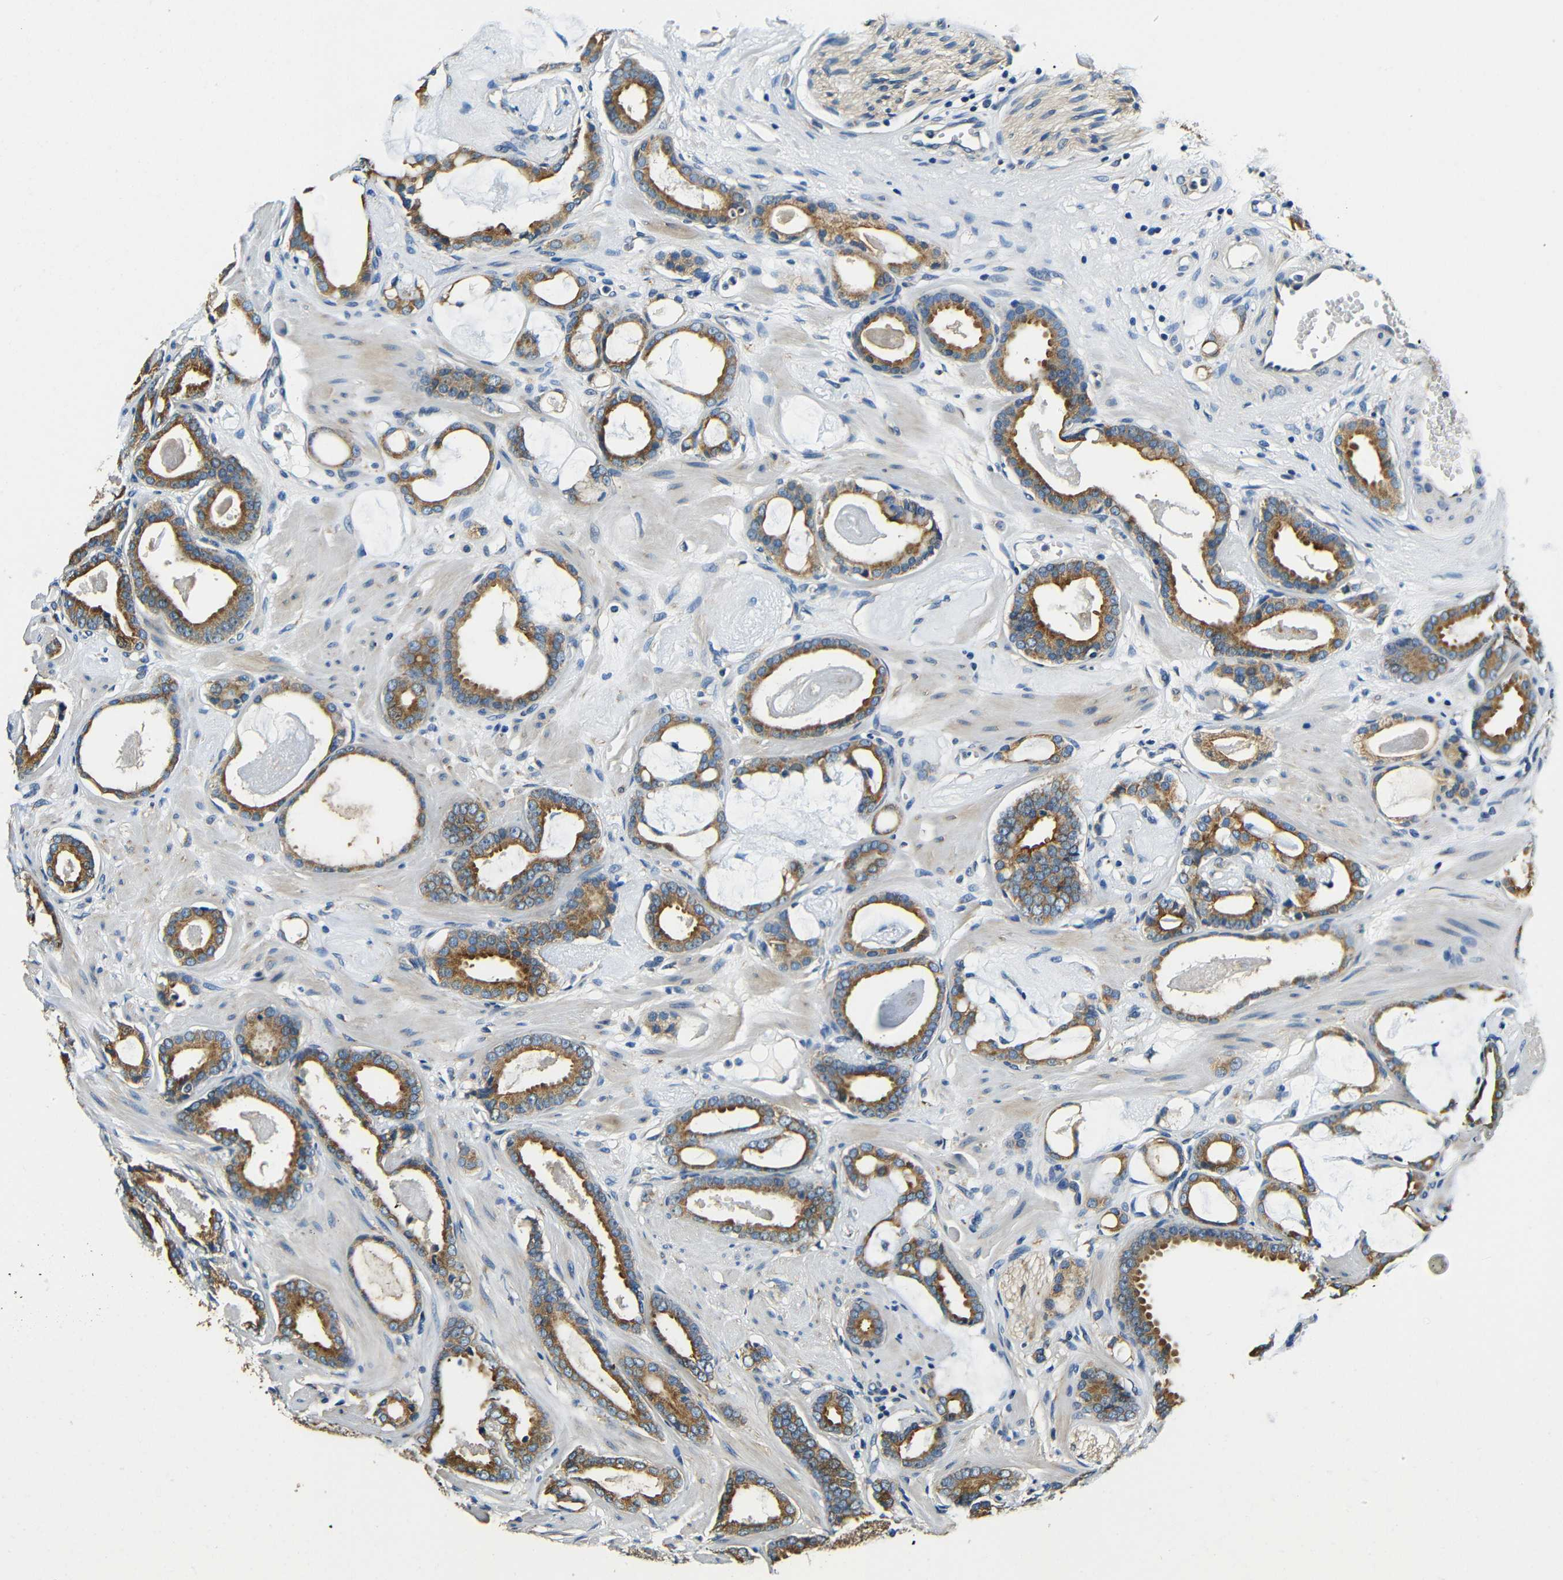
{"staining": {"intensity": "strong", "quantity": ">75%", "location": "cytoplasmic/membranous"}, "tissue": "prostate cancer", "cell_type": "Tumor cells", "image_type": "cancer", "snomed": [{"axis": "morphology", "description": "Adenocarcinoma, Low grade"}, {"axis": "topography", "description": "Prostate"}], "caption": "This is an image of IHC staining of prostate cancer, which shows strong expression in the cytoplasmic/membranous of tumor cells.", "gene": "VAPB", "patient": {"sex": "male", "age": 53}}